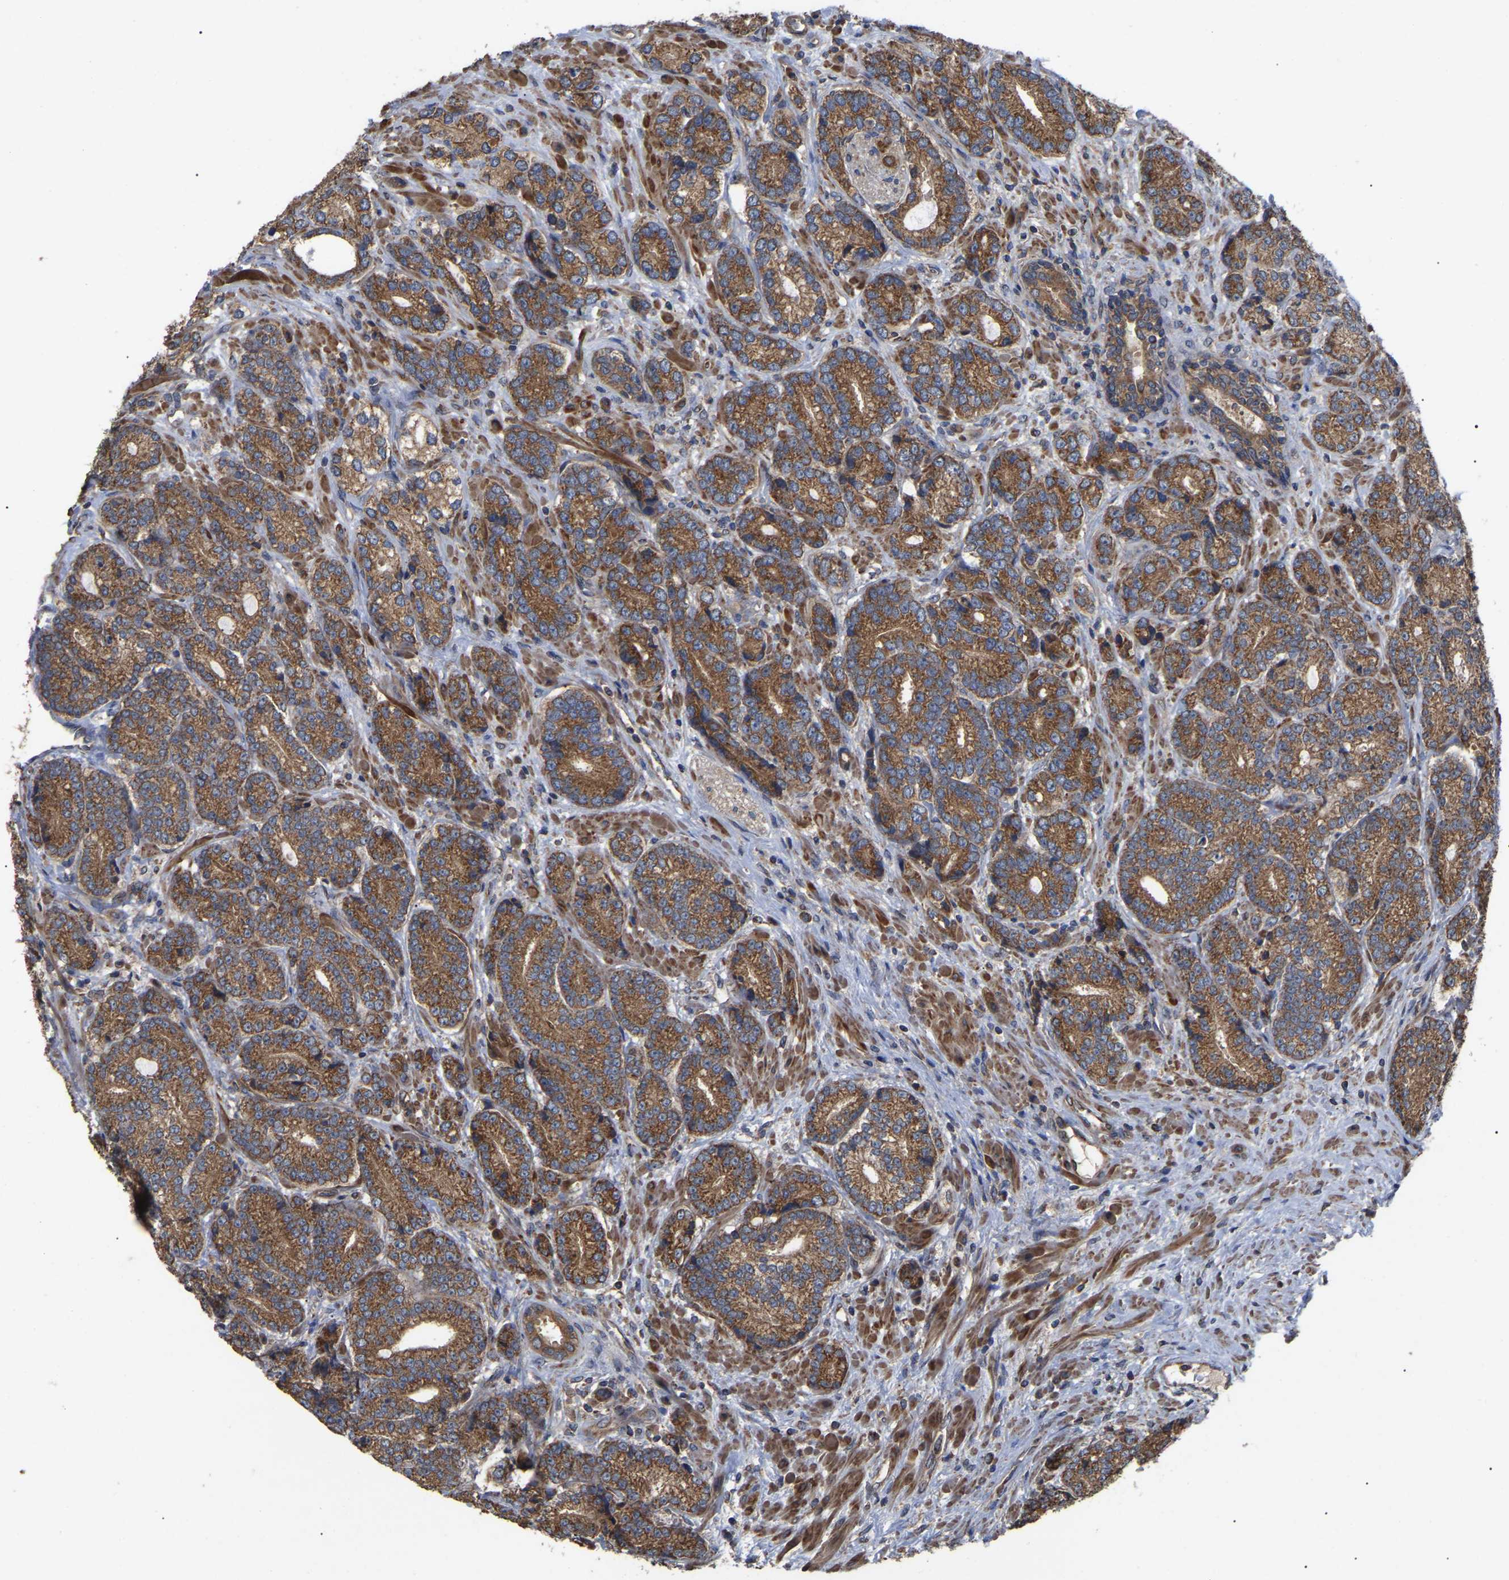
{"staining": {"intensity": "moderate", "quantity": ">75%", "location": "cytoplasmic/membranous"}, "tissue": "prostate cancer", "cell_type": "Tumor cells", "image_type": "cancer", "snomed": [{"axis": "morphology", "description": "Adenocarcinoma, High grade"}, {"axis": "topography", "description": "Prostate"}], "caption": "Prostate adenocarcinoma (high-grade) tissue shows moderate cytoplasmic/membranous positivity in approximately >75% of tumor cells (IHC, brightfield microscopy, high magnification).", "gene": "GCC1", "patient": {"sex": "male", "age": 61}}